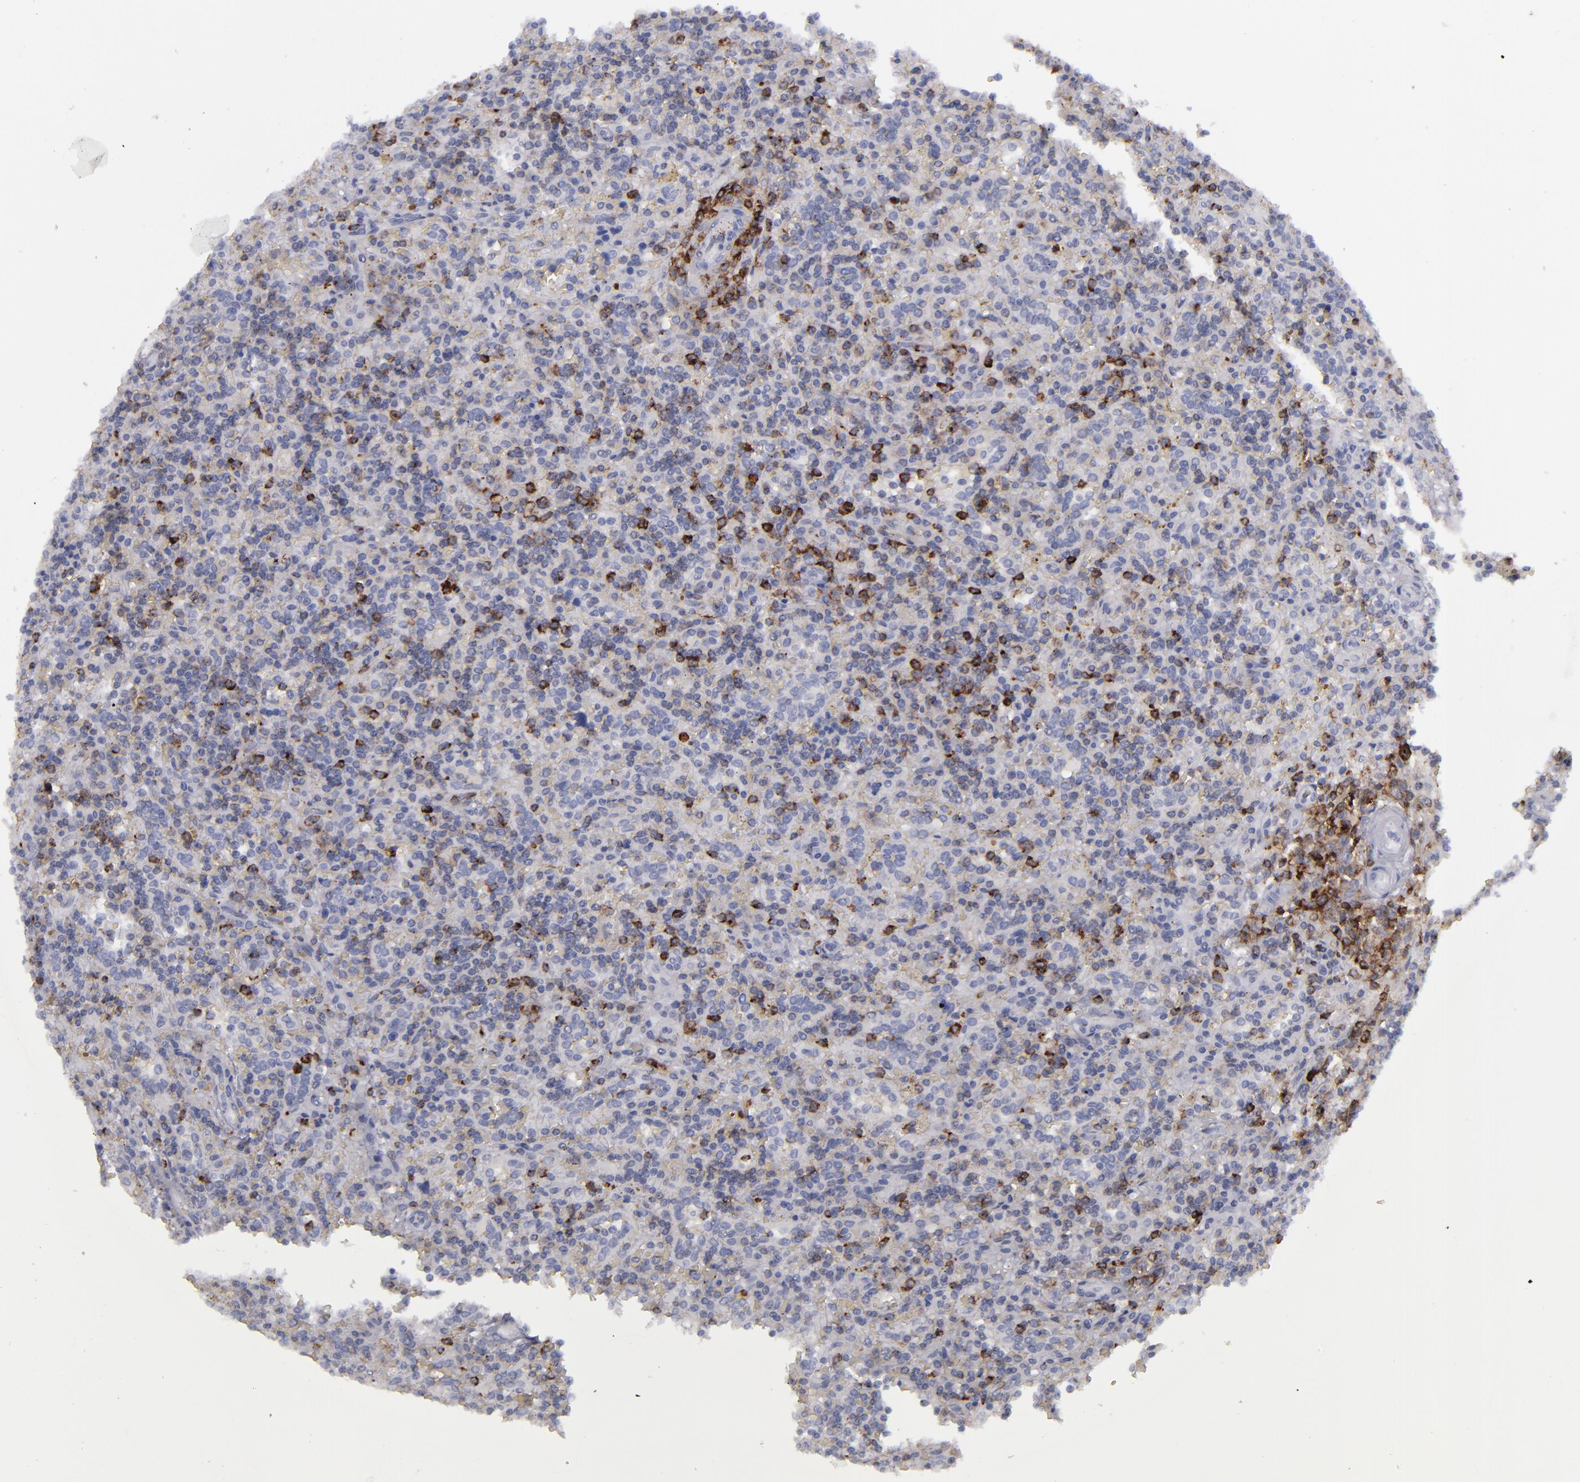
{"staining": {"intensity": "negative", "quantity": "none", "location": "none"}, "tissue": "lymphoma", "cell_type": "Tumor cells", "image_type": "cancer", "snomed": [{"axis": "morphology", "description": "Malignant lymphoma, non-Hodgkin's type, Low grade"}, {"axis": "topography", "description": "Spleen"}], "caption": "Human lymphoma stained for a protein using immunohistochemistry exhibits no expression in tumor cells.", "gene": "CD27", "patient": {"sex": "male", "age": 67}}